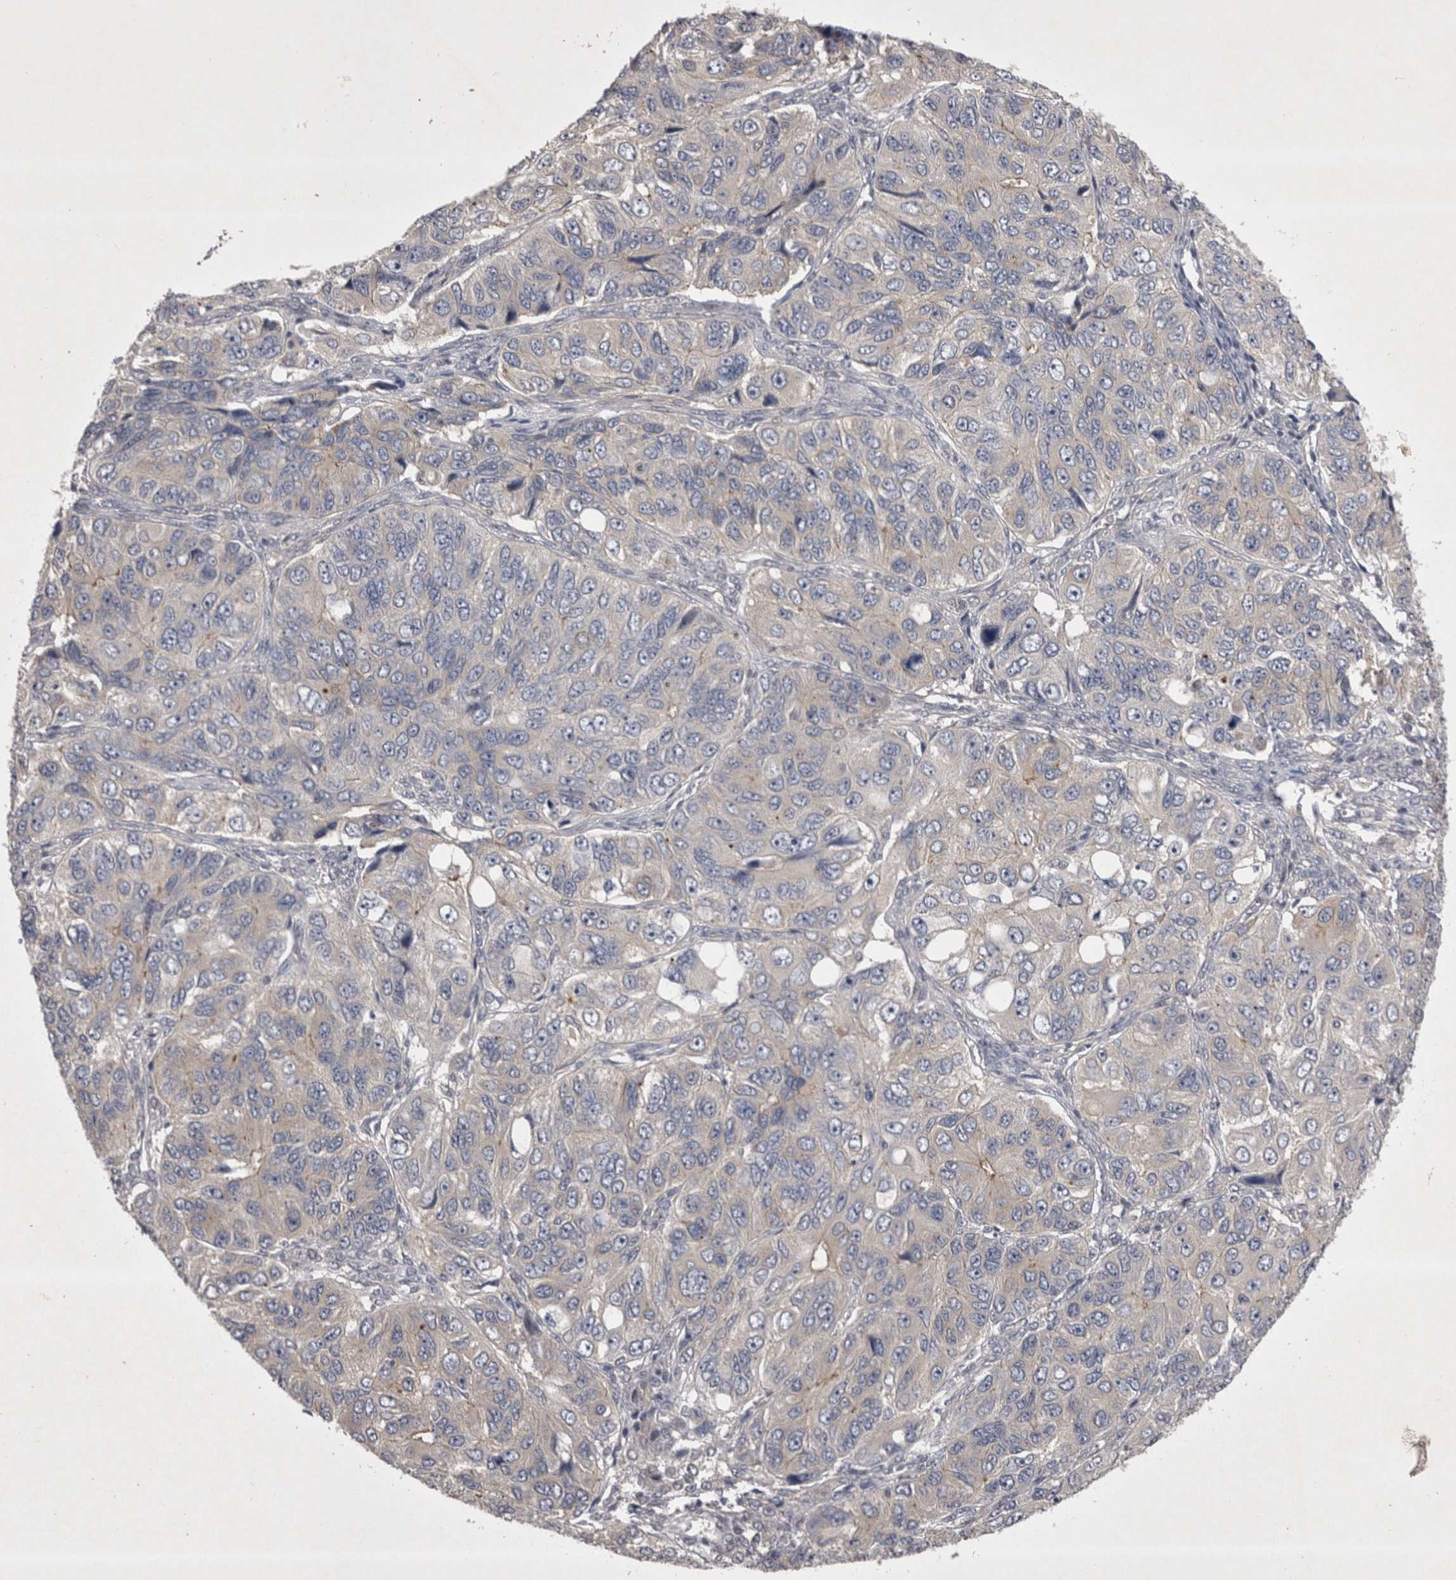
{"staining": {"intensity": "negative", "quantity": "none", "location": "none"}, "tissue": "ovarian cancer", "cell_type": "Tumor cells", "image_type": "cancer", "snomed": [{"axis": "morphology", "description": "Carcinoma, endometroid"}, {"axis": "topography", "description": "Ovary"}], "caption": "Tumor cells show no significant protein staining in ovarian cancer.", "gene": "CTBS", "patient": {"sex": "female", "age": 51}}